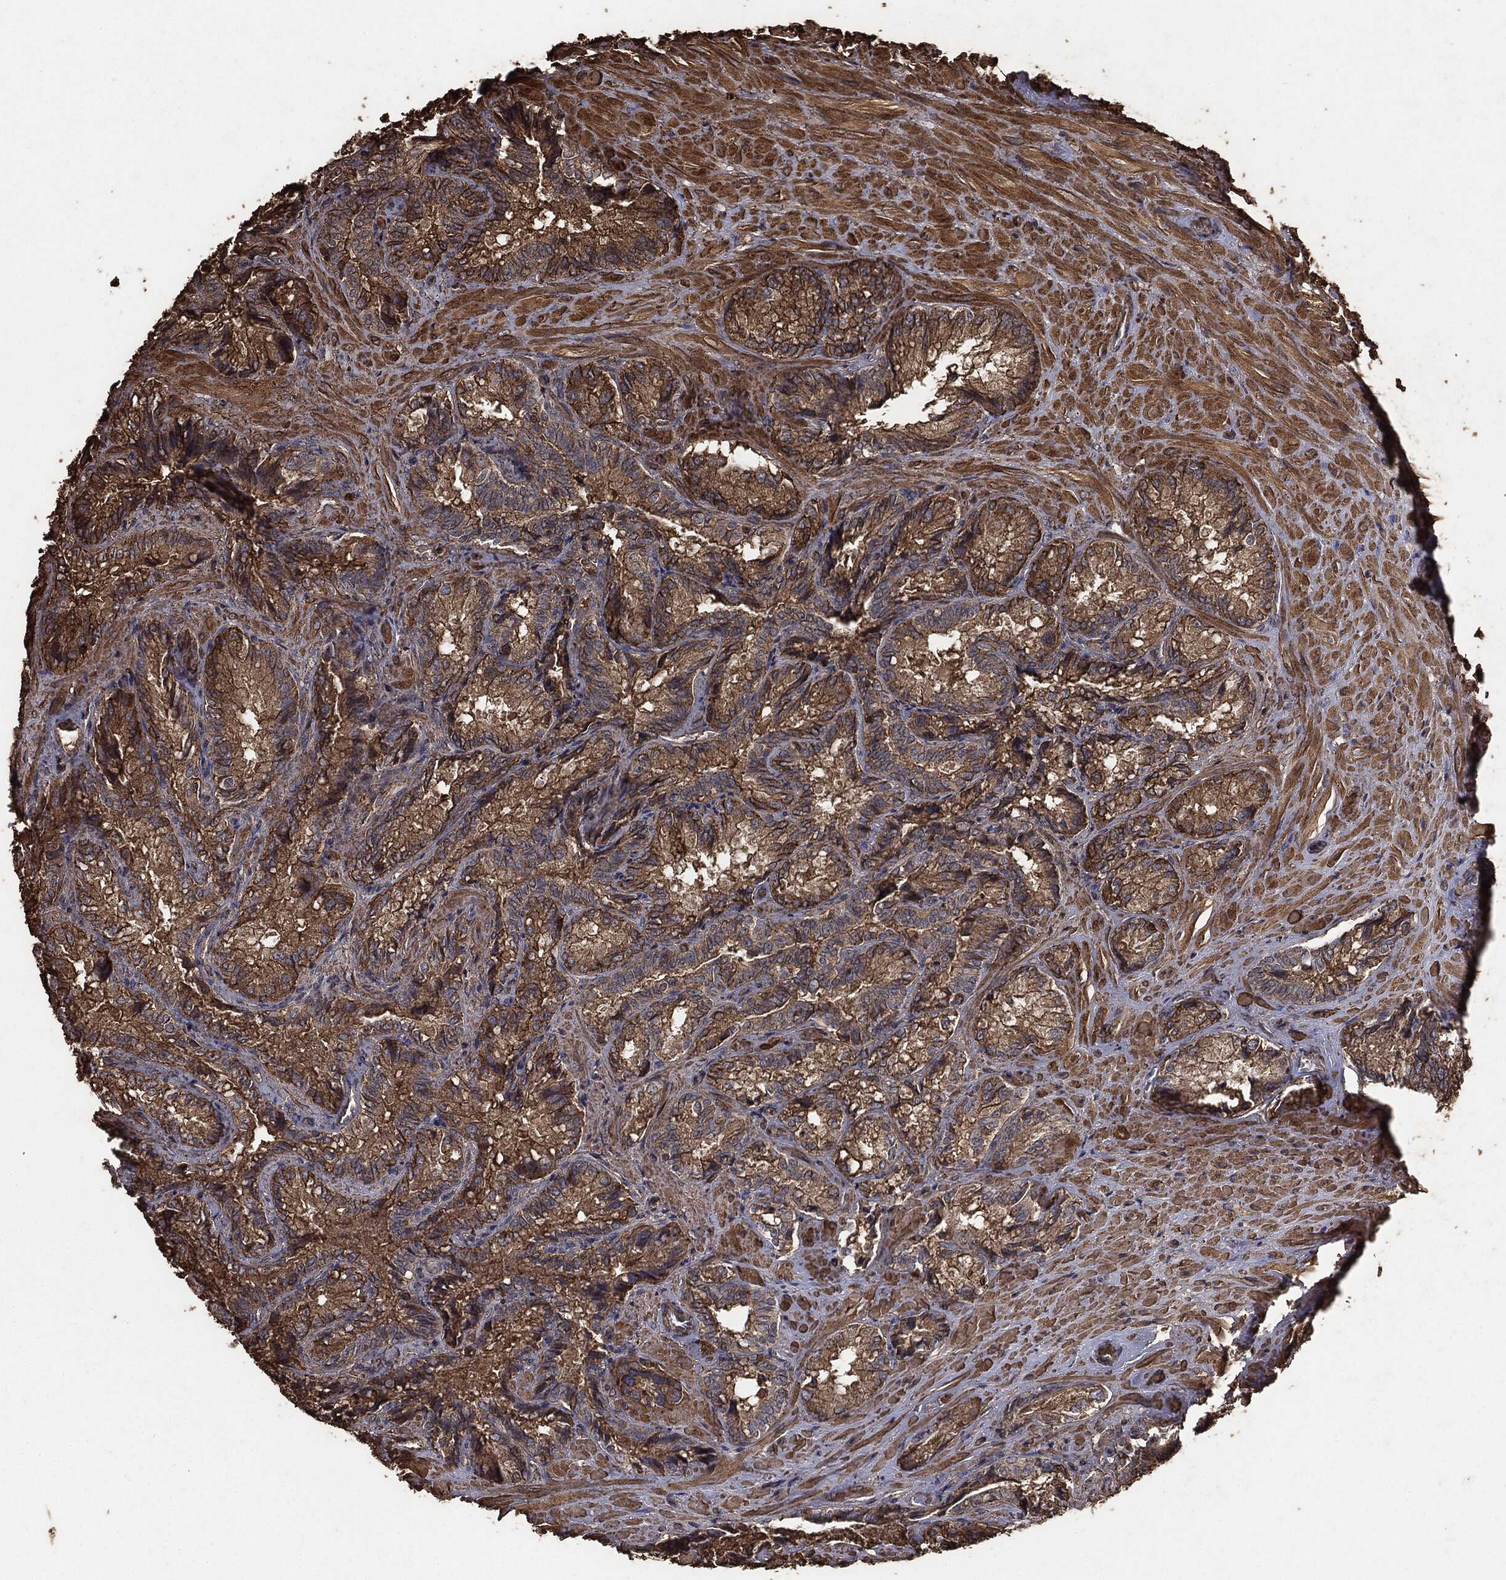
{"staining": {"intensity": "moderate", "quantity": "25%-75%", "location": "cytoplasmic/membranous"}, "tissue": "seminal vesicle", "cell_type": "Glandular cells", "image_type": "normal", "snomed": [{"axis": "morphology", "description": "Normal tissue, NOS"}, {"axis": "topography", "description": "Seminal veicle"}], "caption": "A medium amount of moderate cytoplasmic/membranous positivity is identified in approximately 25%-75% of glandular cells in unremarkable seminal vesicle.", "gene": "MTOR", "patient": {"sex": "male", "age": 68}}